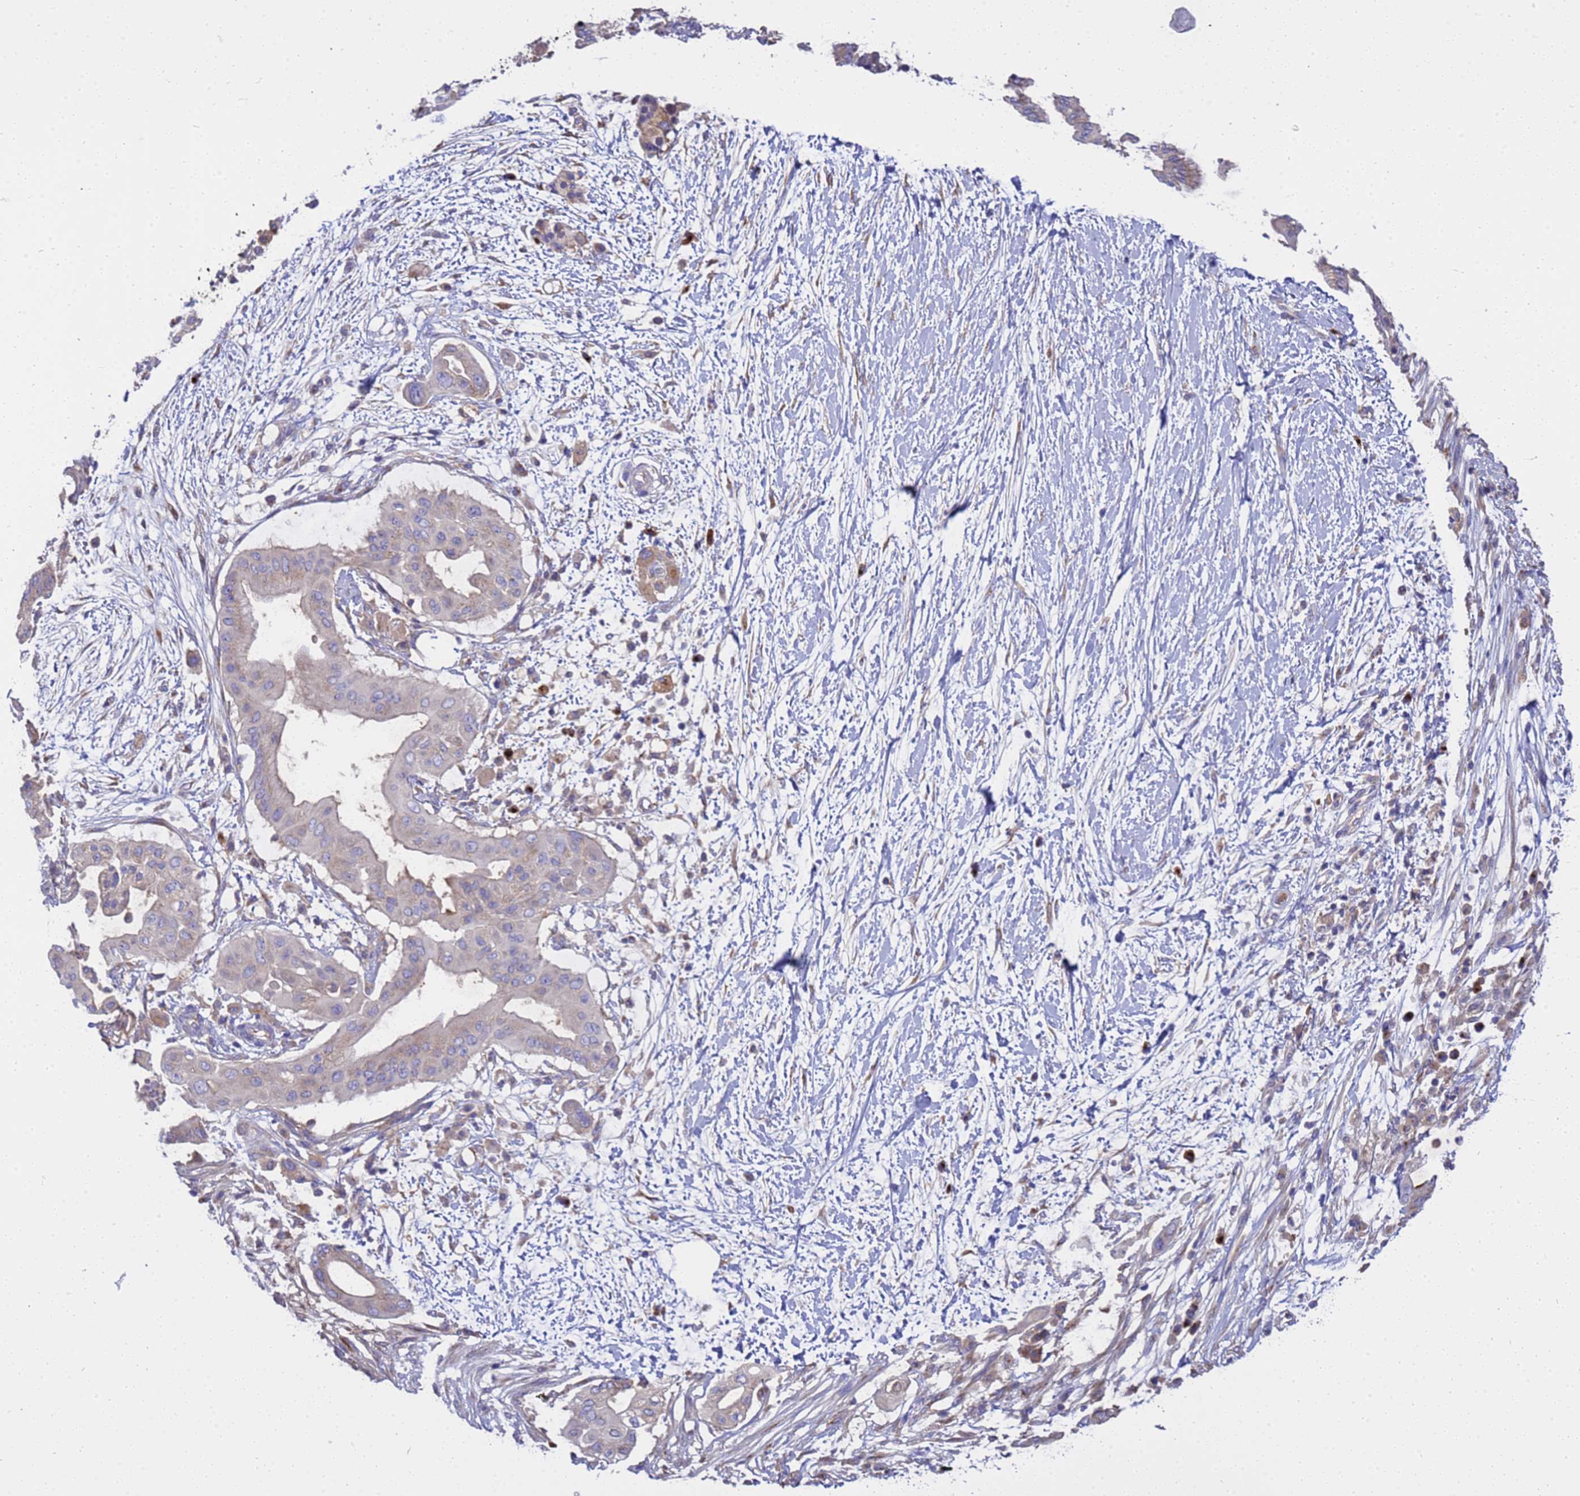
{"staining": {"intensity": "negative", "quantity": "none", "location": "none"}, "tissue": "pancreatic cancer", "cell_type": "Tumor cells", "image_type": "cancer", "snomed": [{"axis": "morphology", "description": "Adenocarcinoma, NOS"}, {"axis": "topography", "description": "Pancreas"}], "caption": "Histopathology image shows no protein positivity in tumor cells of pancreatic cancer tissue.", "gene": "ANAPC1", "patient": {"sex": "male", "age": 68}}